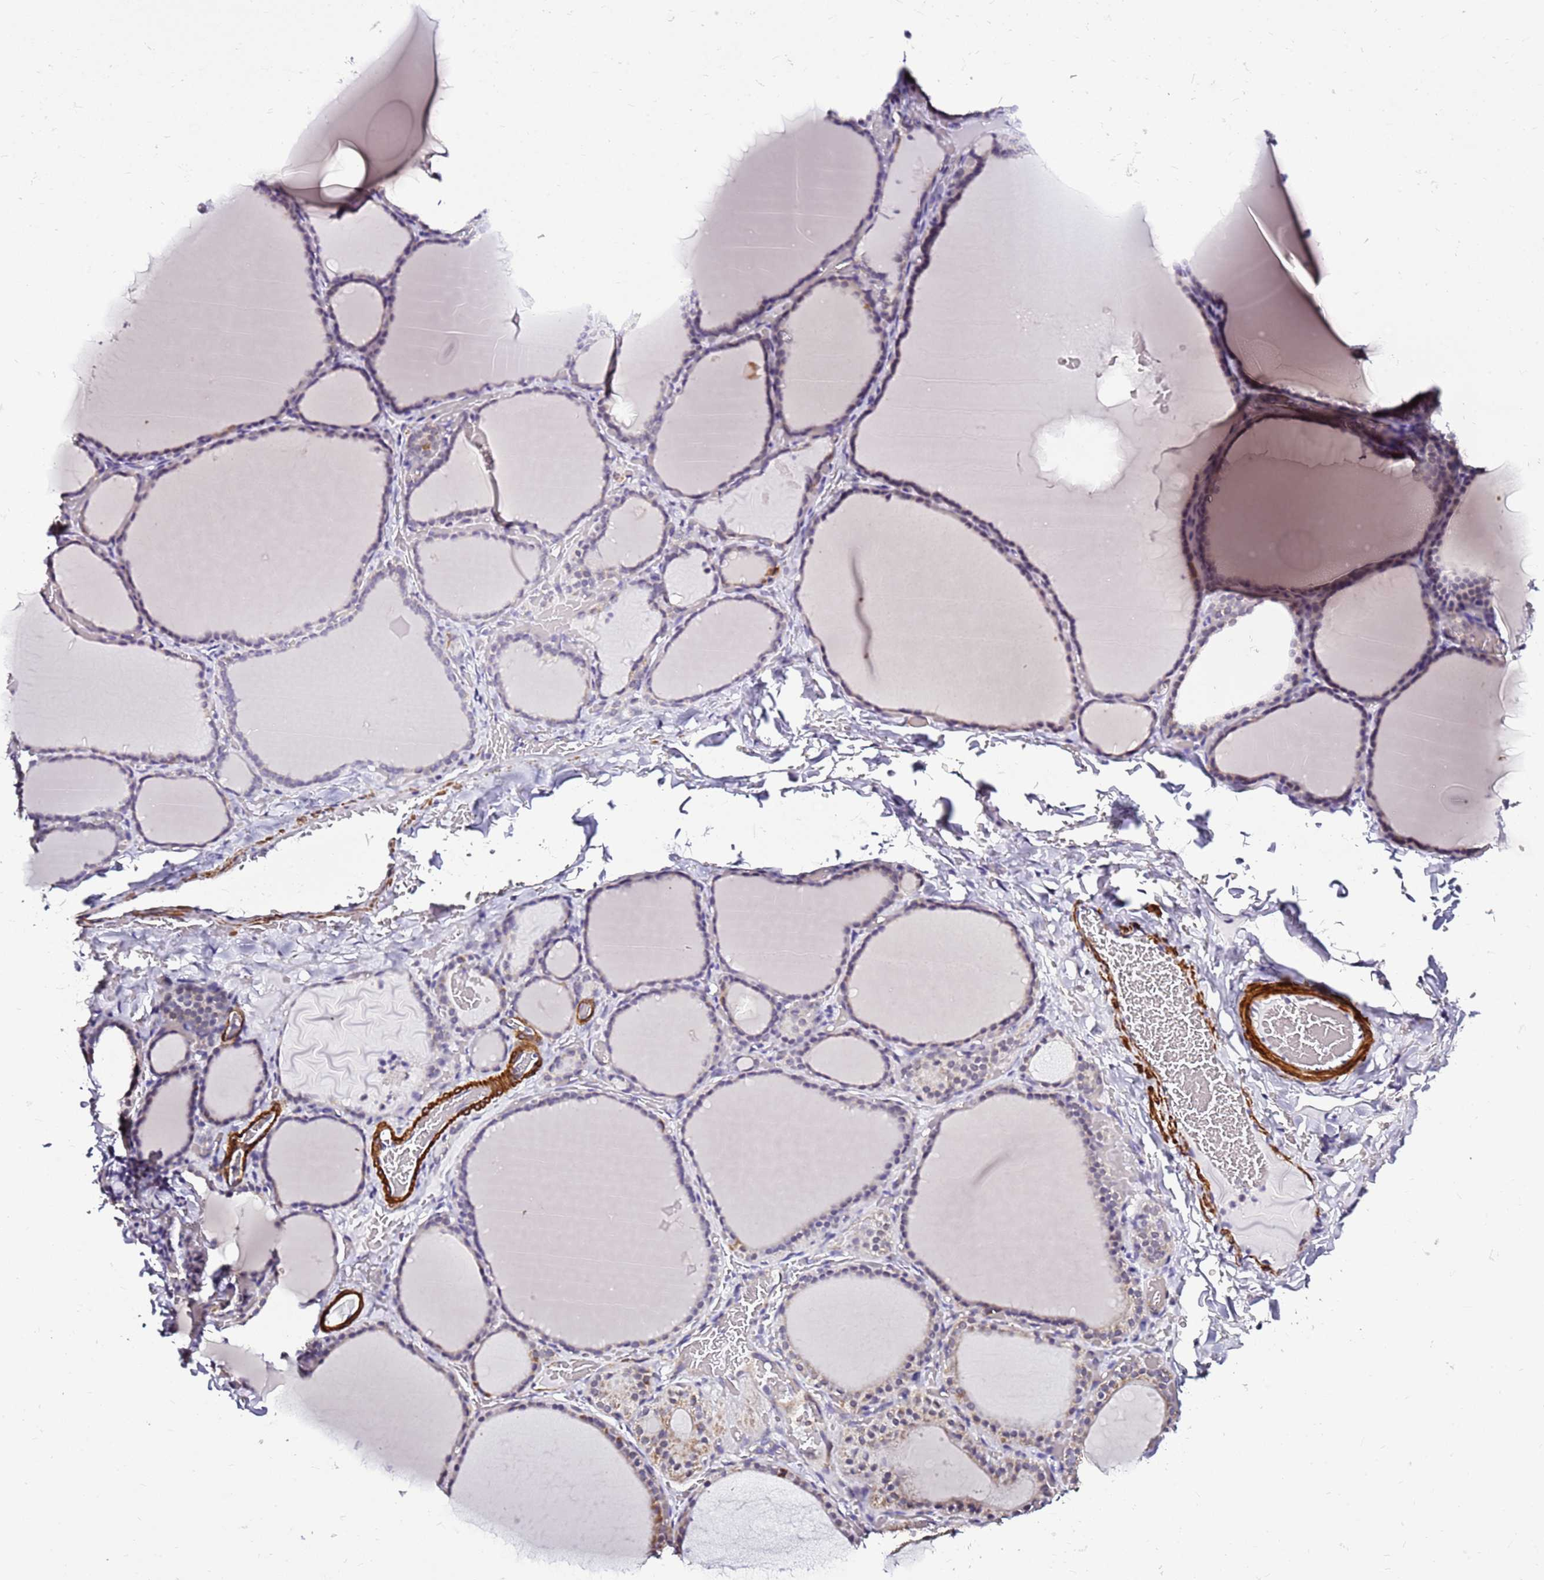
{"staining": {"intensity": "weak", "quantity": "<25%", "location": "cytoplasmic/membranous,nuclear"}, "tissue": "thyroid gland", "cell_type": "Glandular cells", "image_type": "normal", "snomed": [{"axis": "morphology", "description": "Normal tissue, NOS"}, {"axis": "topography", "description": "Thyroid gland"}], "caption": "Human thyroid gland stained for a protein using immunohistochemistry displays no expression in glandular cells.", "gene": "SMIM4", "patient": {"sex": "female", "age": 39}}